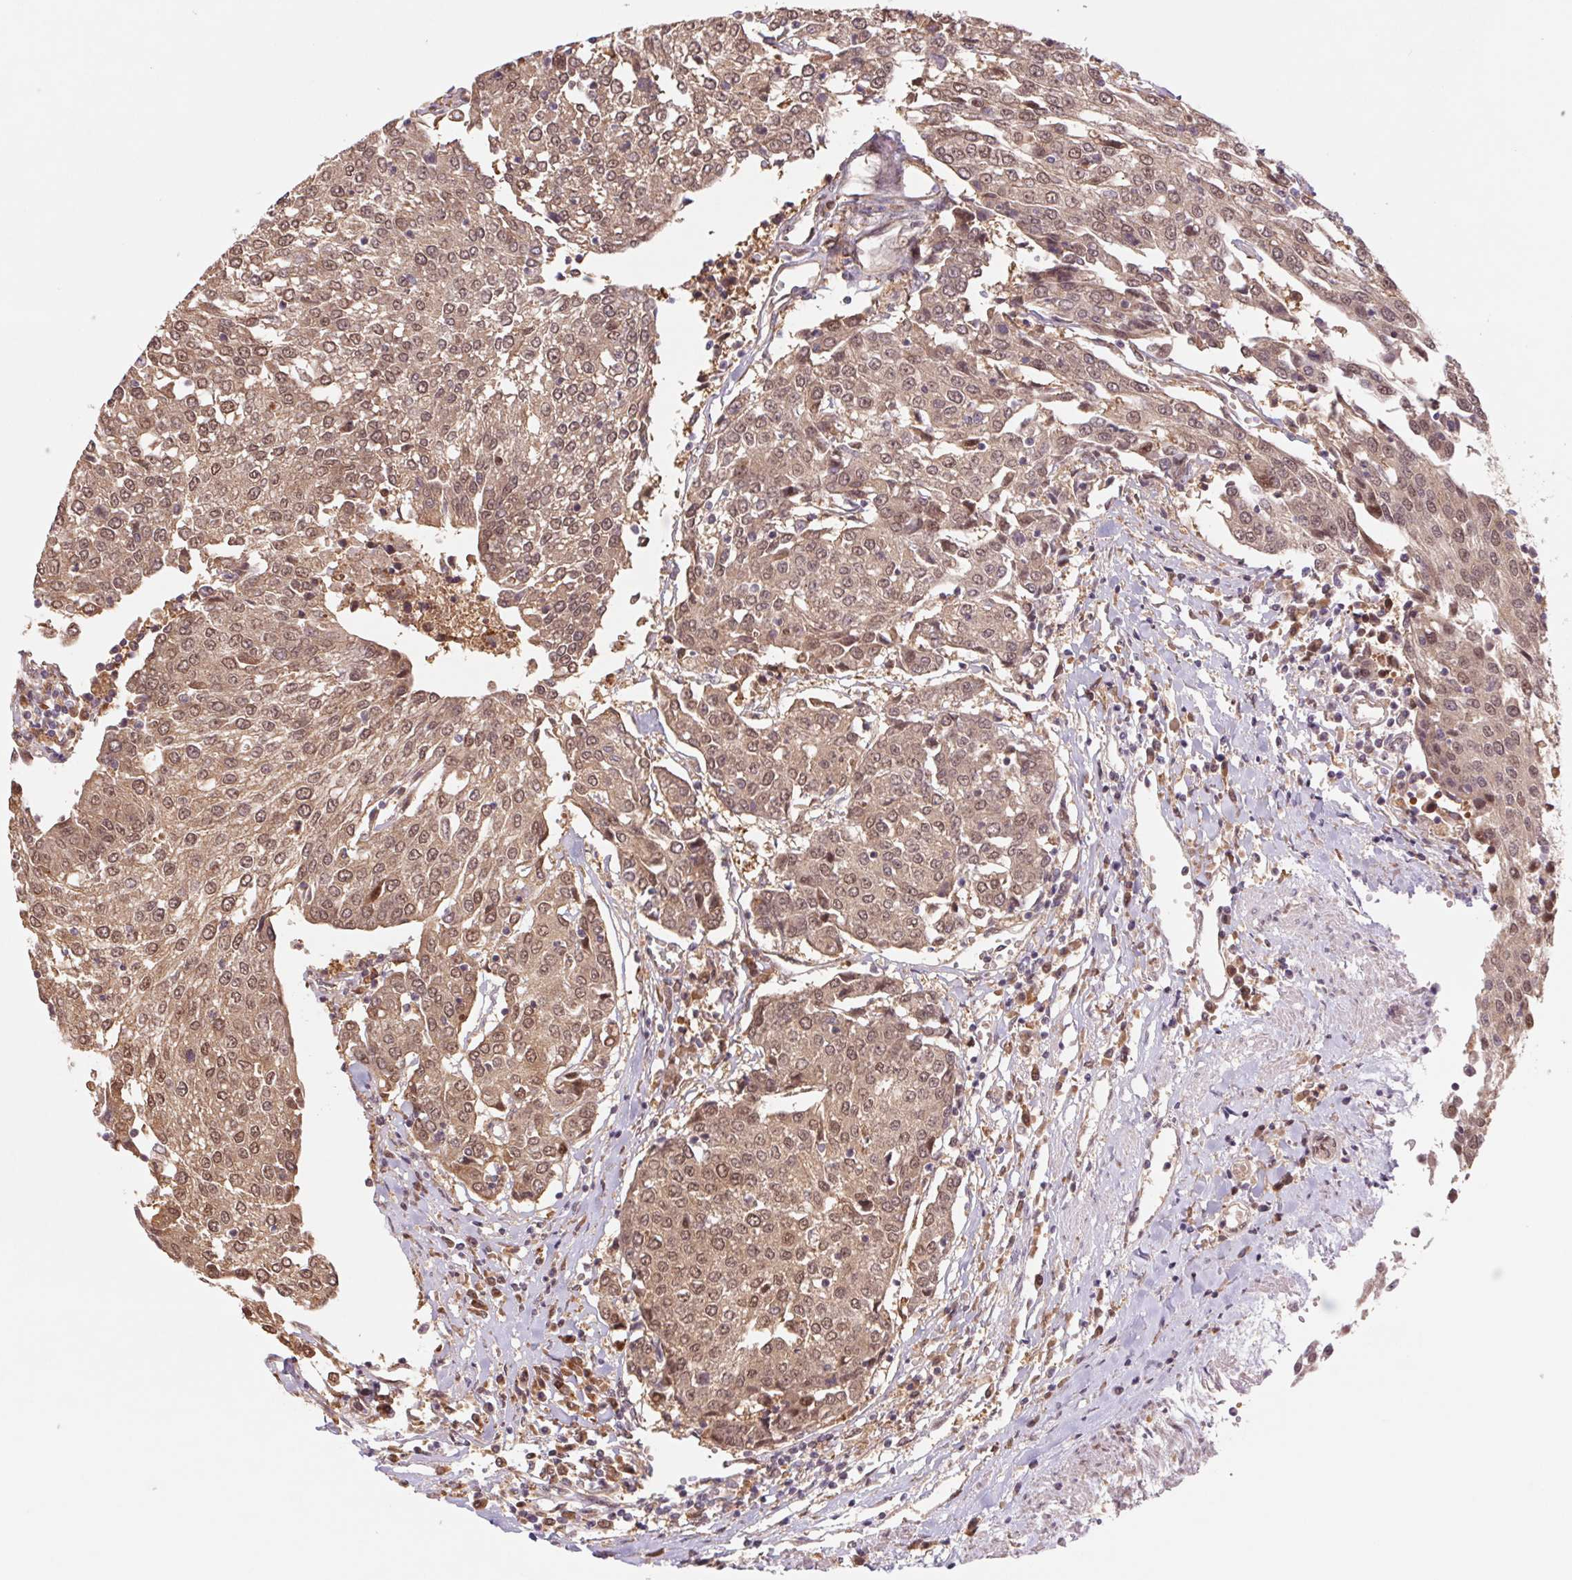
{"staining": {"intensity": "moderate", "quantity": ">75%", "location": "cytoplasmic/membranous,nuclear"}, "tissue": "urothelial cancer", "cell_type": "Tumor cells", "image_type": "cancer", "snomed": [{"axis": "morphology", "description": "Urothelial carcinoma, High grade"}, {"axis": "topography", "description": "Urinary bladder"}], "caption": "Immunohistochemical staining of urothelial cancer shows medium levels of moderate cytoplasmic/membranous and nuclear protein staining in approximately >75% of tumor cells. (brown staining indicates protein expression, while blue staining denotes nuclei).", "gene": "RRM1", "patient": {"sex": "female", "age": 85}}